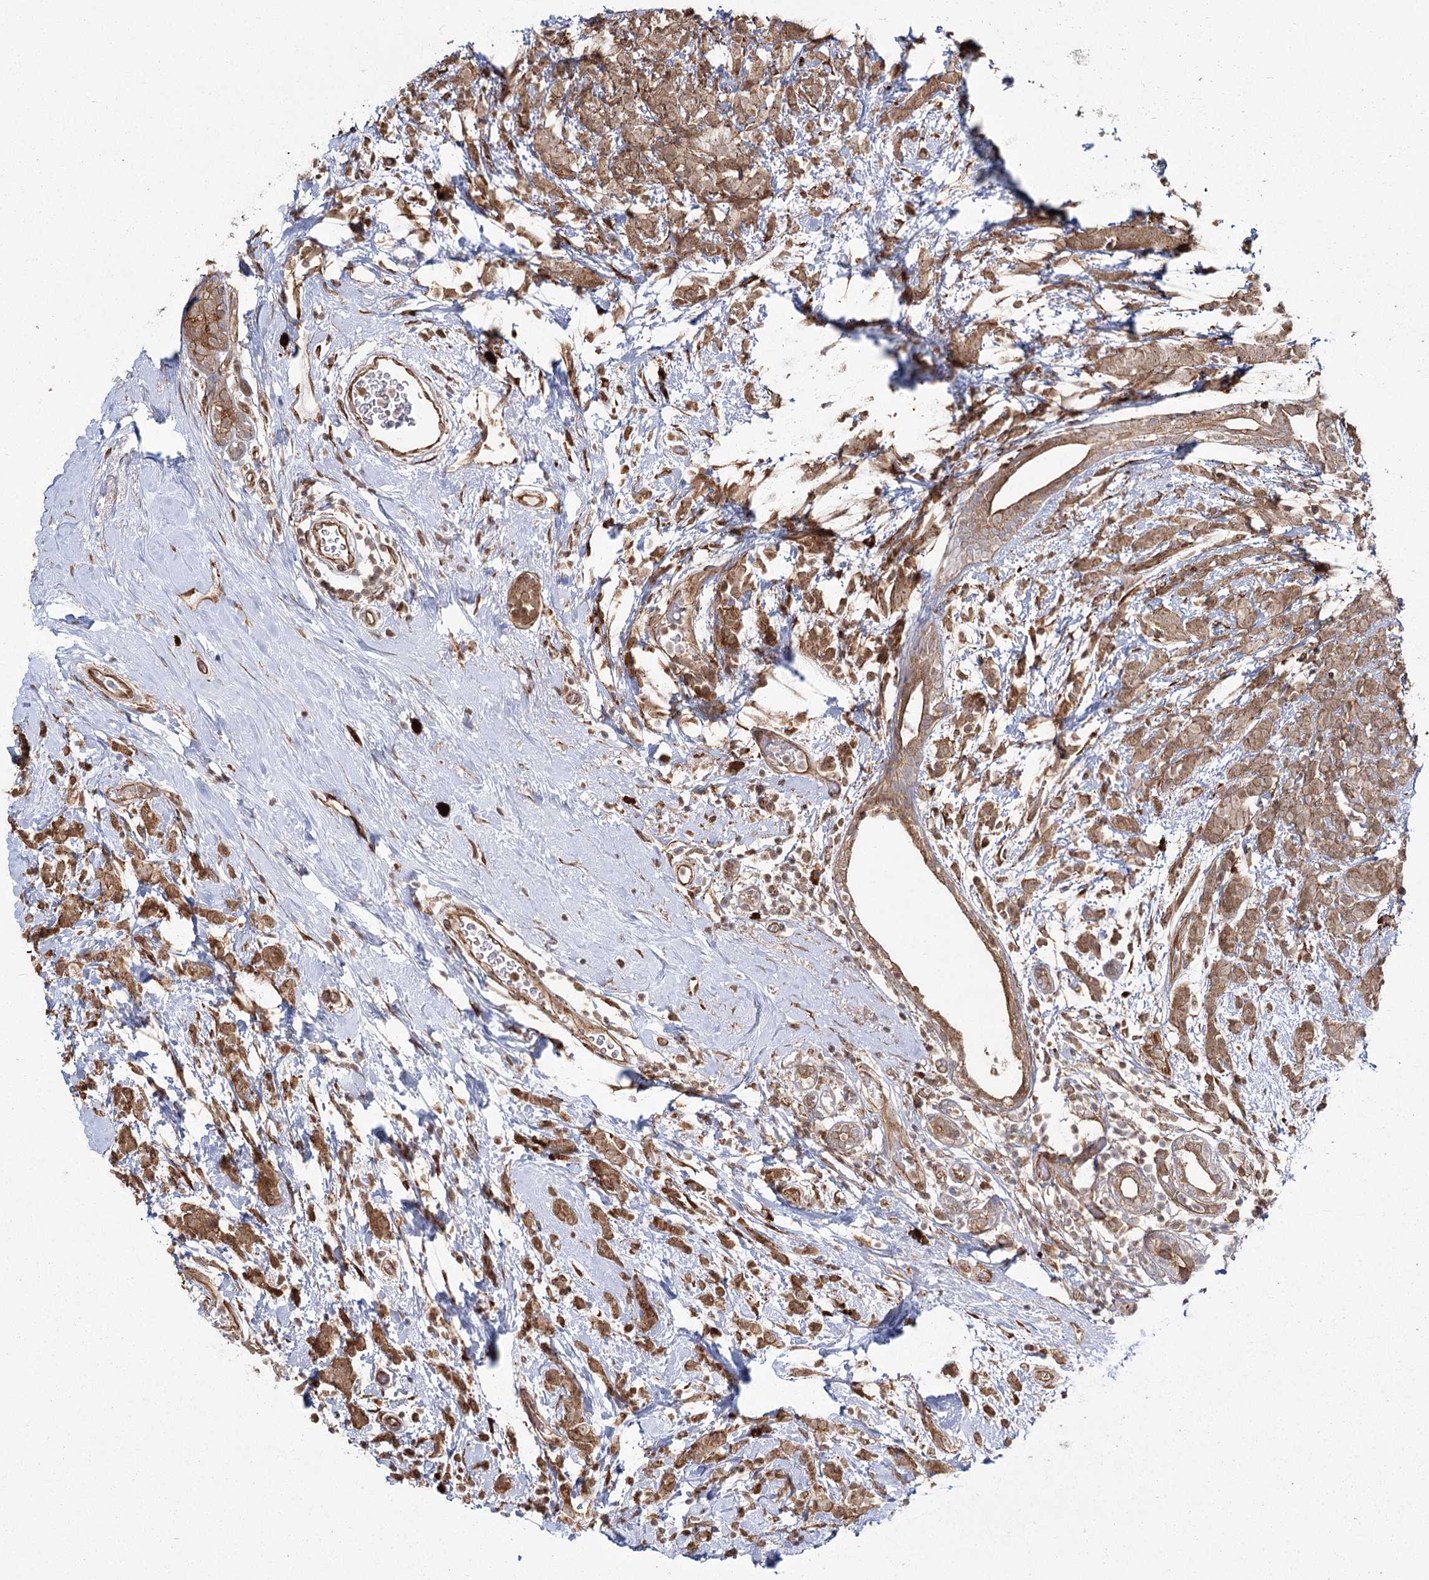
{"staining": {"intensity": "moderate", "quantity": ">75%", "location": "cytoplasmic/membranous"}, "tissue": "breast cancer", "cell_type": "Tumor cells", "image_type": "cancer", "snomed": [{"axis": "morphology", "description": "Lobular carcinoma"}, {"axis": "topography", "description": "Breast"}], "caption": "An image of breast lobular carcinoma stained for a protein displays moderate cytoplasmic/membranous brown staining in tumor cells.", "gene": "FAM13A", "patient": {"sex": "female", "age": 58}}